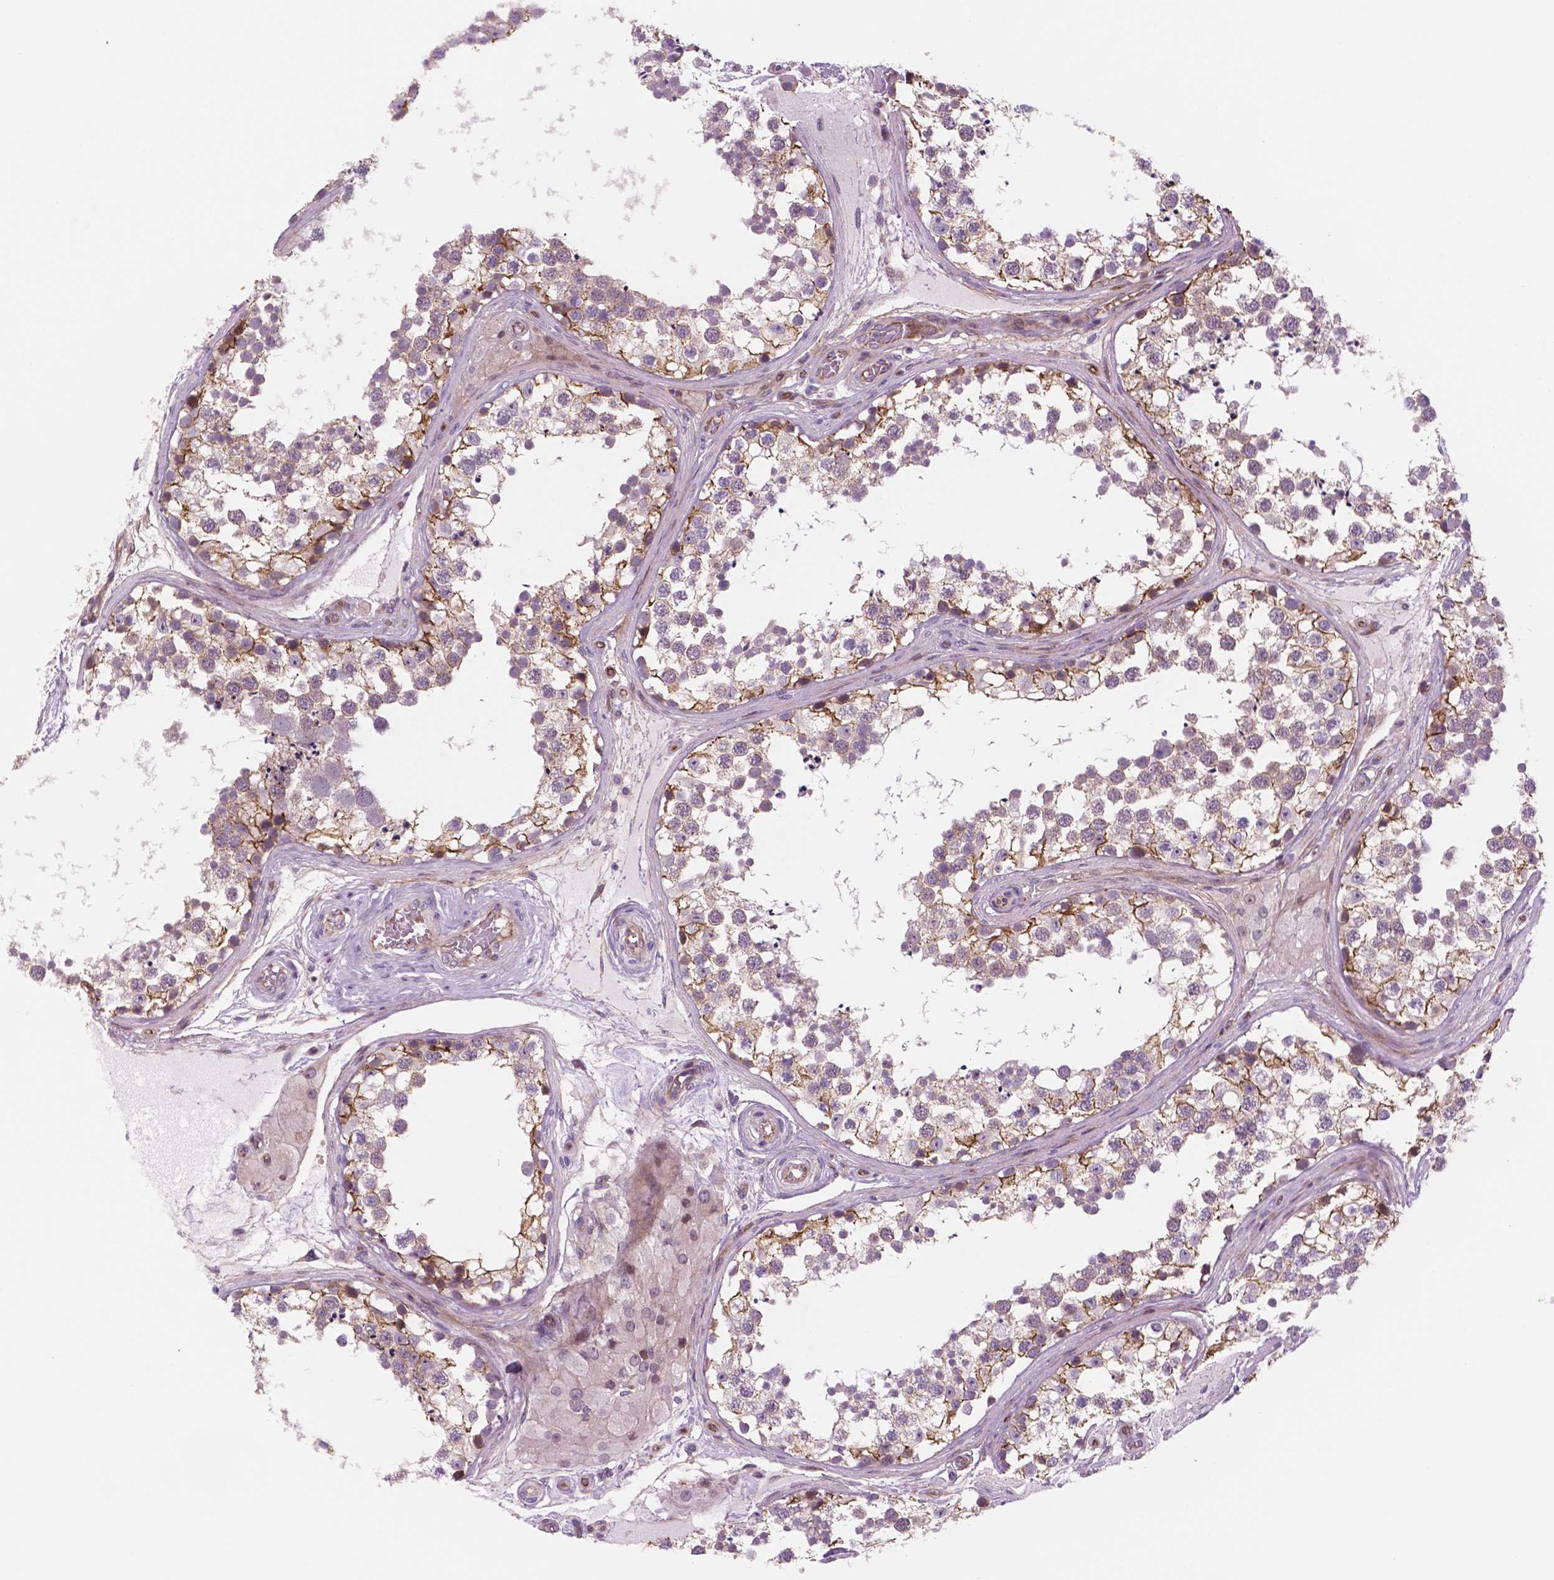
{"staining": {"intensity": "strong", "quantity": "<25%", "location": "cytoplasmic/membranous"}, "tissue": "testis", "cell_type": "Cells in seminiferous ducts", "image_type": "normal", "snomed": [{"axis": "morphology", "description": "Normal tissue, NOS"}, {"axis": "morphology", "description": "Seminoma, NOS"}, {"axis": "topography", "description": "Testis"}], "caption": "Cells in seminiferous ducts exhibit strong cytoplasmic/membranous positivity in about <25% of cells in benign testis. (Stains: DAB in brown, nuclei in blue, Microscopy: brightfield microscopy at high magnification).", "gene": "RND3", "patient": {"sex": "male", "age": 65}}